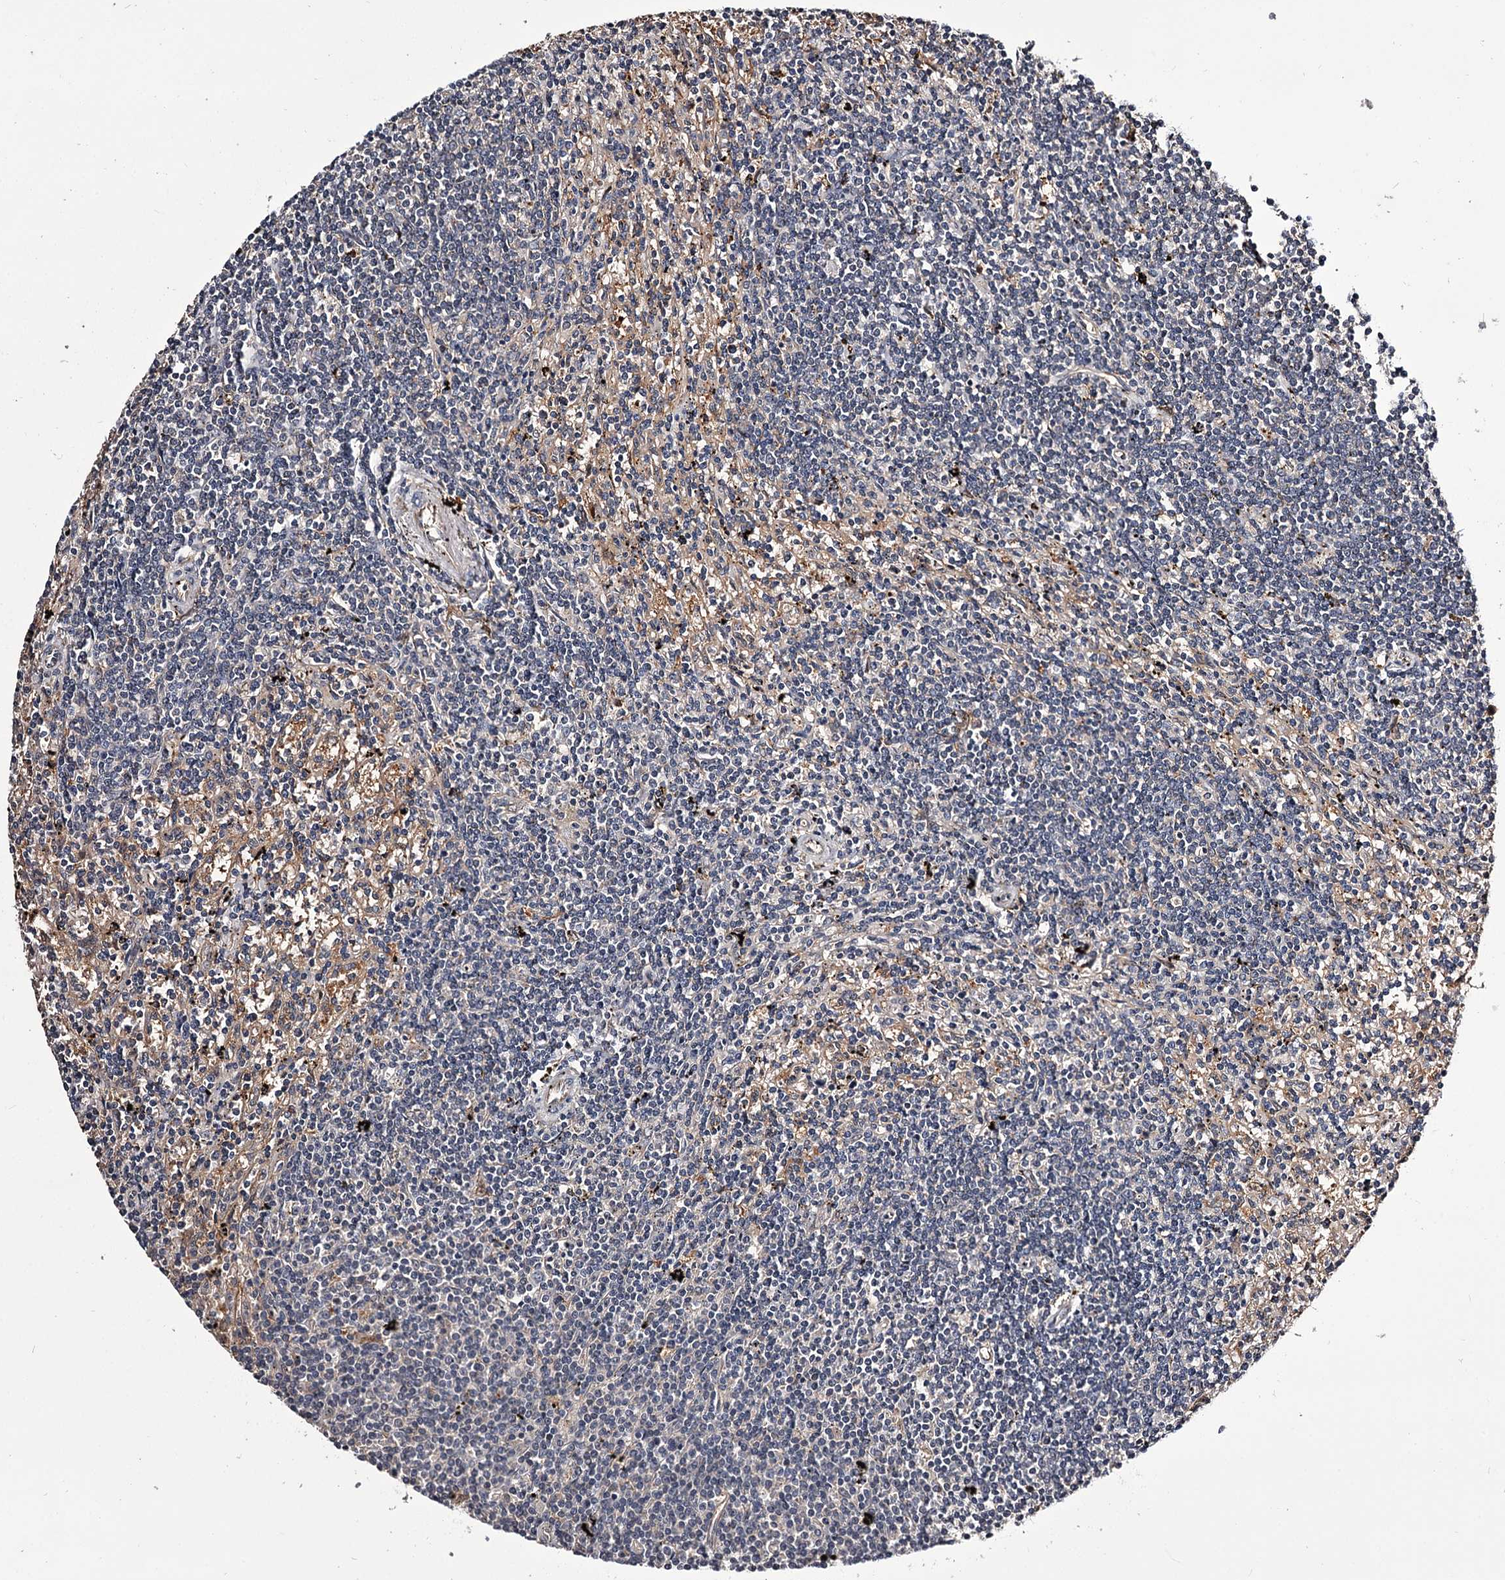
{"staining": {"intensity": "negative", "quantity": "none", "location": "none"}, "tissue": "lymphoma", "cell_type": "Tumor cells", "image_type": "cancer", "snomed": [{"axis": "morphology", "description": "Malignant lymphoma, non-Hodgkin's type, Low grade"}, {"axis": "topography", "description": "Spleen"}], "caption": "Human low-grade malignant lymphoma, non-Hodgkin's type stained for a protein using immunohistochemistry (IHC) shows no positivity in tumor cells.", "gene": "GSTO1", "patient": {"sex": "male", "age": 76}}